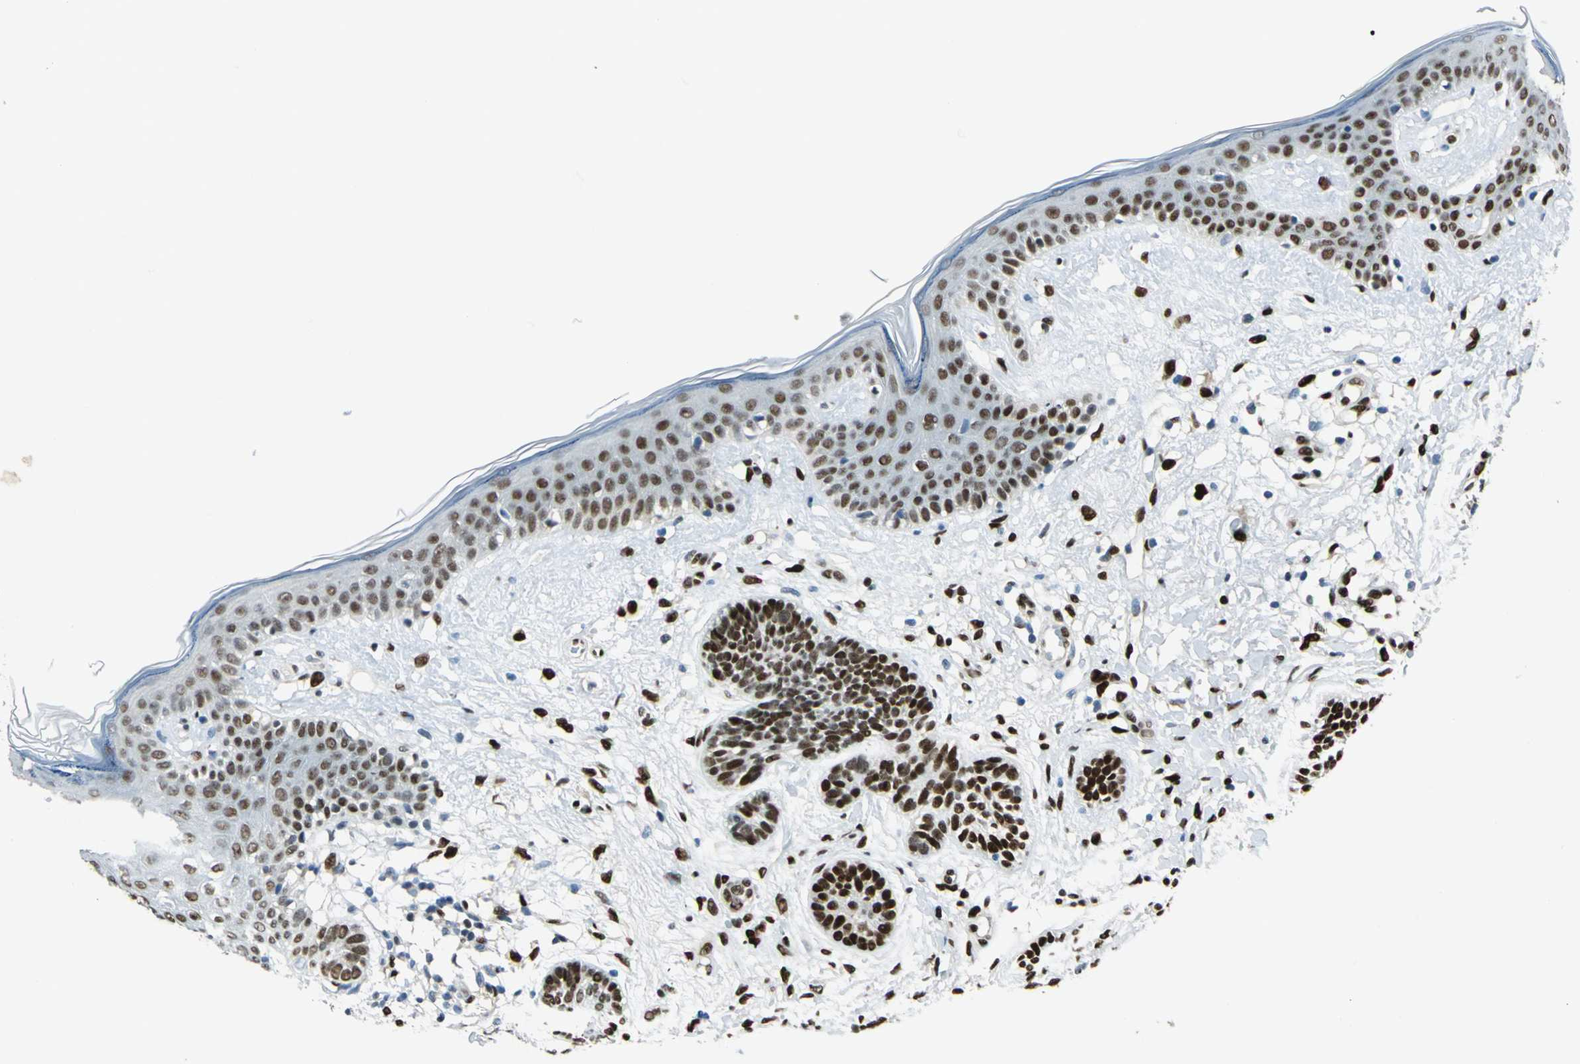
{"staining": {"intensity": "strong", "quantity": ">75%", "location": "nuclear"}, "tissue": "skin cancer", "cell_type": "Tumor cells", "image_type": "cancer", "snomed": [{"axis": "morphology", "description": "Normal tissue, NOS"}, {"axis": "morphology", "description": "Basal cell carcinoma"}, {"axis": "topography", "description": "Skin"}], "caption": "Human skin cancer stained for a protein (brown) displays strong nuclear positive expression in about >75% of tumor cells.", "gene": "NFIA", "patient": {"sex": "male", "age": 63}}